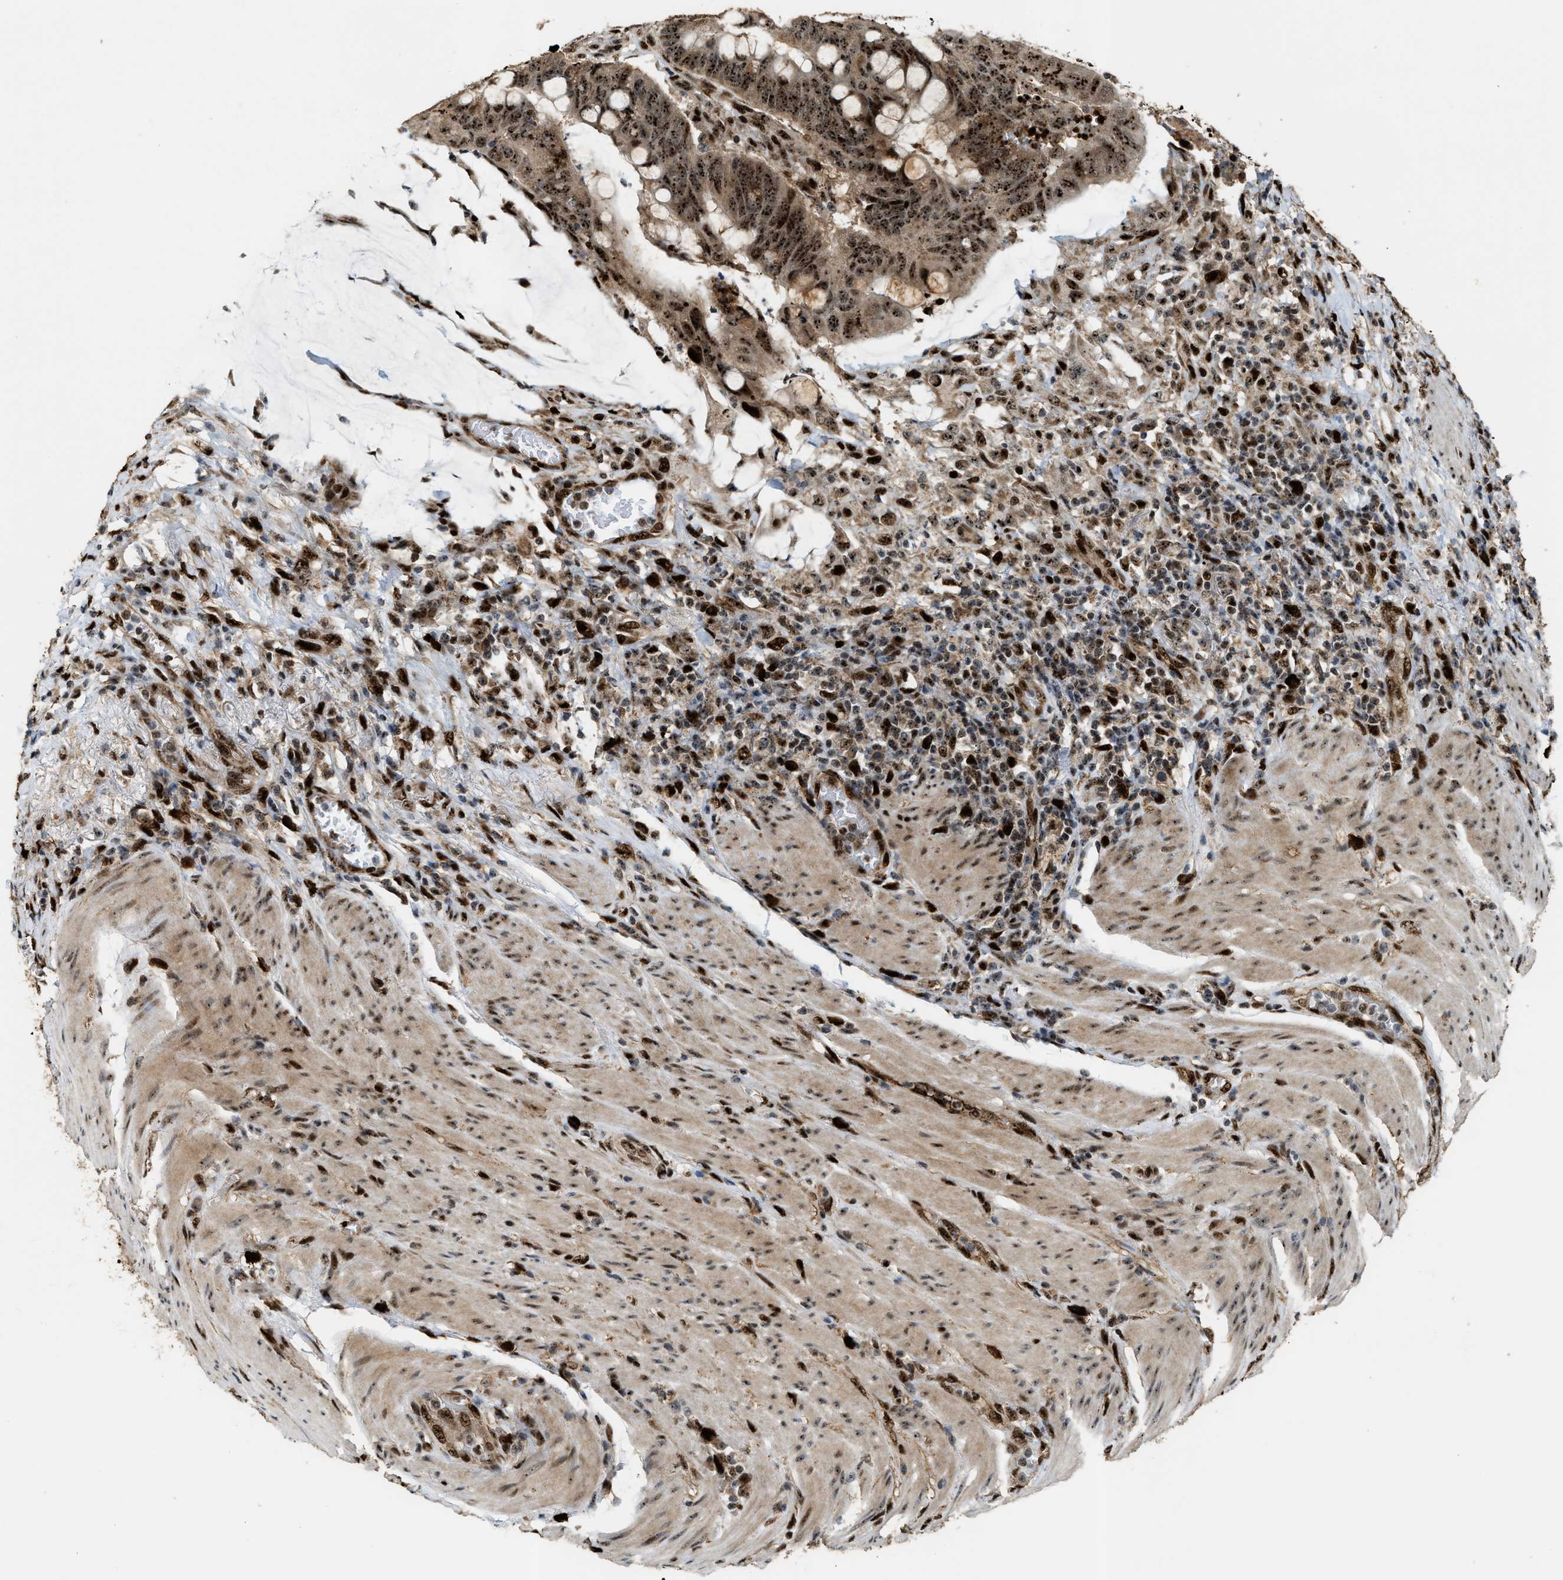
{"staining": {"intensity": "strong", "quantity": ">75%", "location": "nuclear"}, "tissue": "colorectal cancer", "cell_type": "Tumor cells", "image_type": "cancer", "snomed": [{"axis": "morphology", "description": "Normal tissue, NOS"}, {"axis": "morphology", "description": "Adenocarcinoma, NOS"}, {"axis": "topography", "description": "Rectum"}, {"axis": "topography", "description": "Peripheral nerve tissue"}], "caption": "High-power microscopy captured an immunohistochemistry histopathology image of adenocarcinoma (colorectal), revealing strong nuclear staining in approximately >75% of tumor cells.", "gene": "ZNF687", "patient": {"sex": "male", "age": 92}}